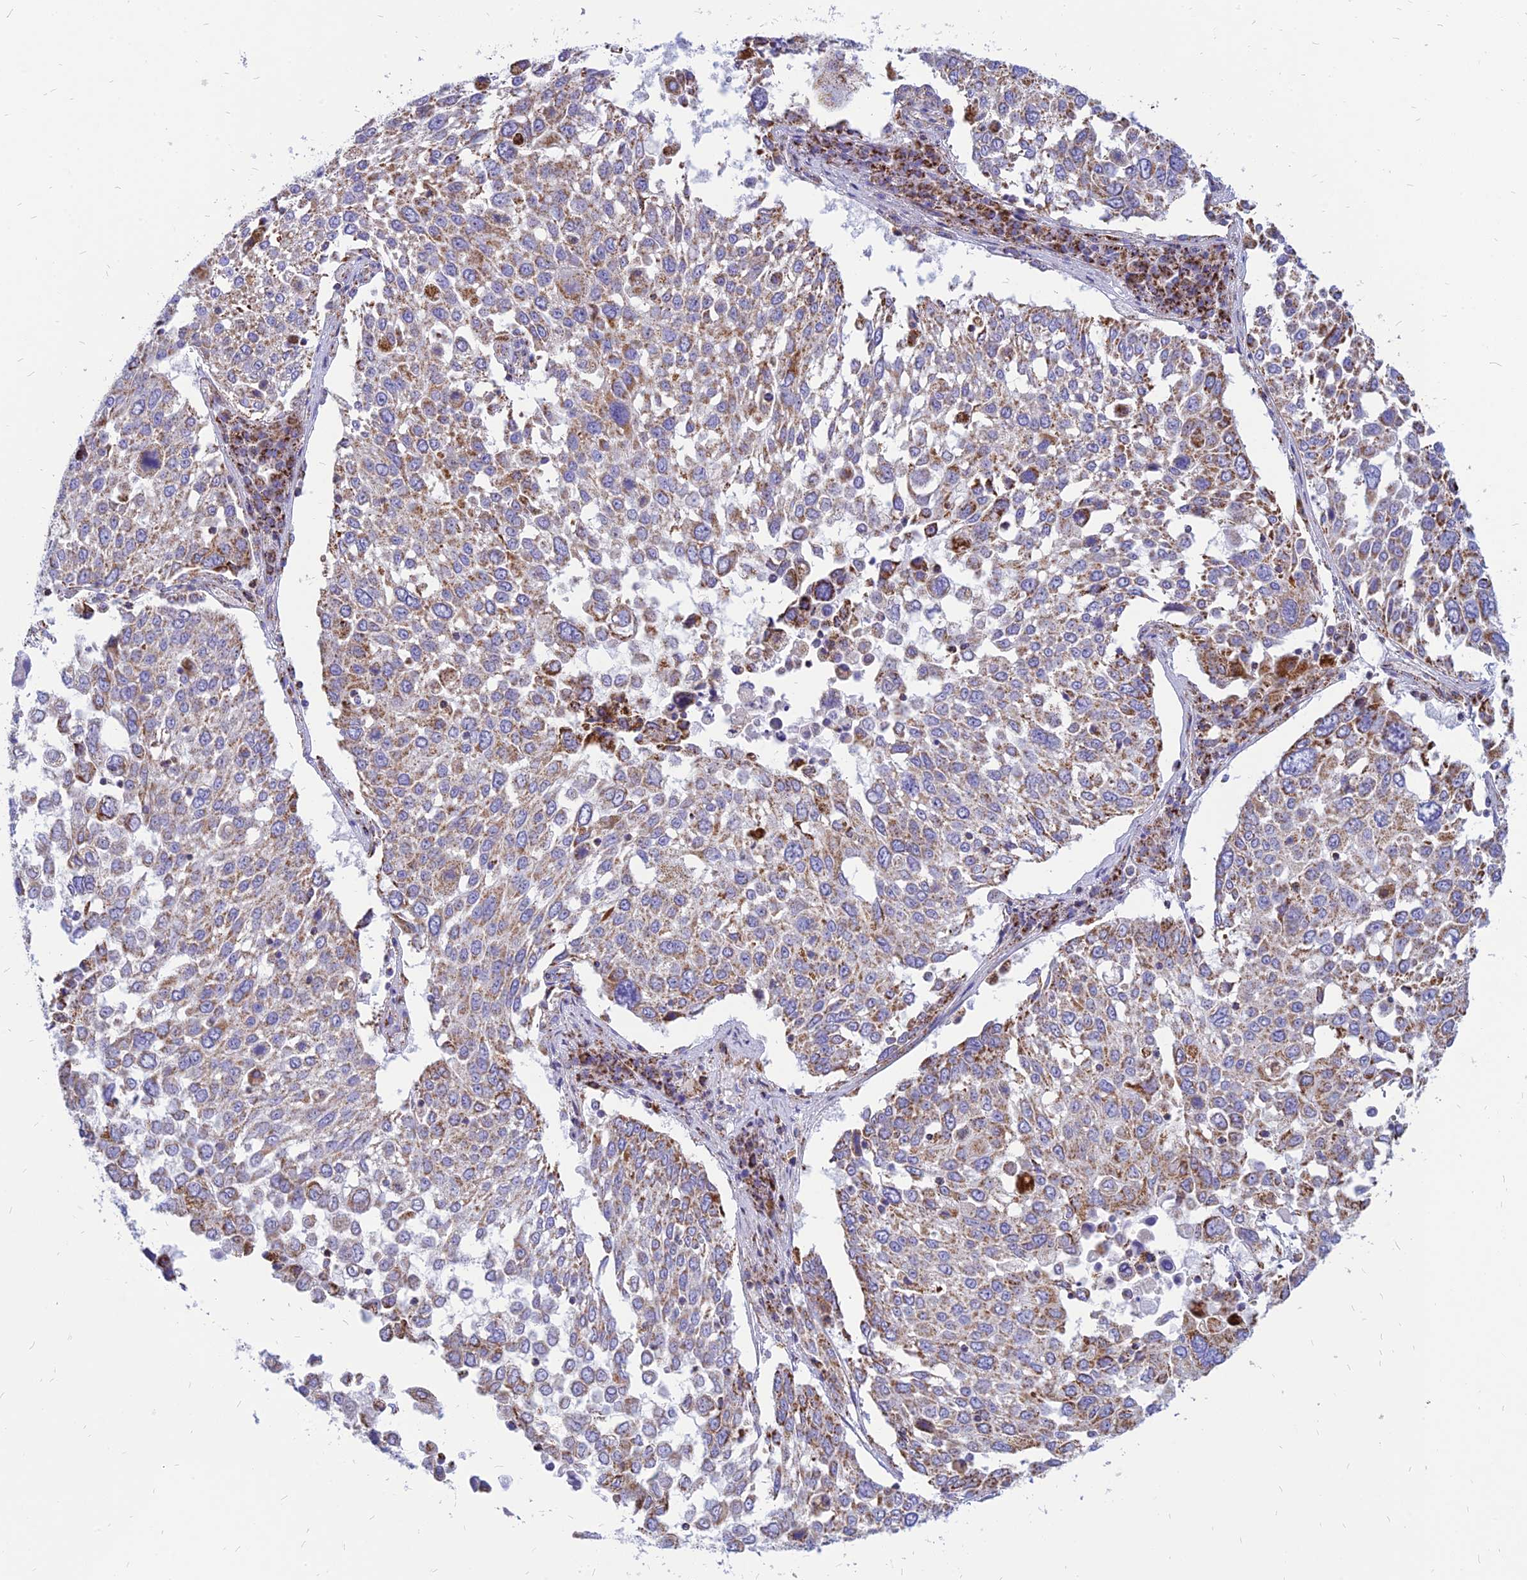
{"staining": {"intensity": "moderate", "quantity": "25%-75%", "location": "cytoplasmic/membranous"}, "tissue": "lung cancer", "cell_type": "Tumor cells", "image_type": "cancer", "snomed": [{"axis": "morphology", "description": "Squamous cell carcinoma, NOS"}, {"axis": "topography", "description": "Lung"}], "caption": "The immunohistochemical stain labels moderate cytoplasmic/membranous expression in tumor cells of squamous cell carcinoma (lung) tissue.", "gene": "PACC1", "patient": {"sex": "male", "age": 65}}